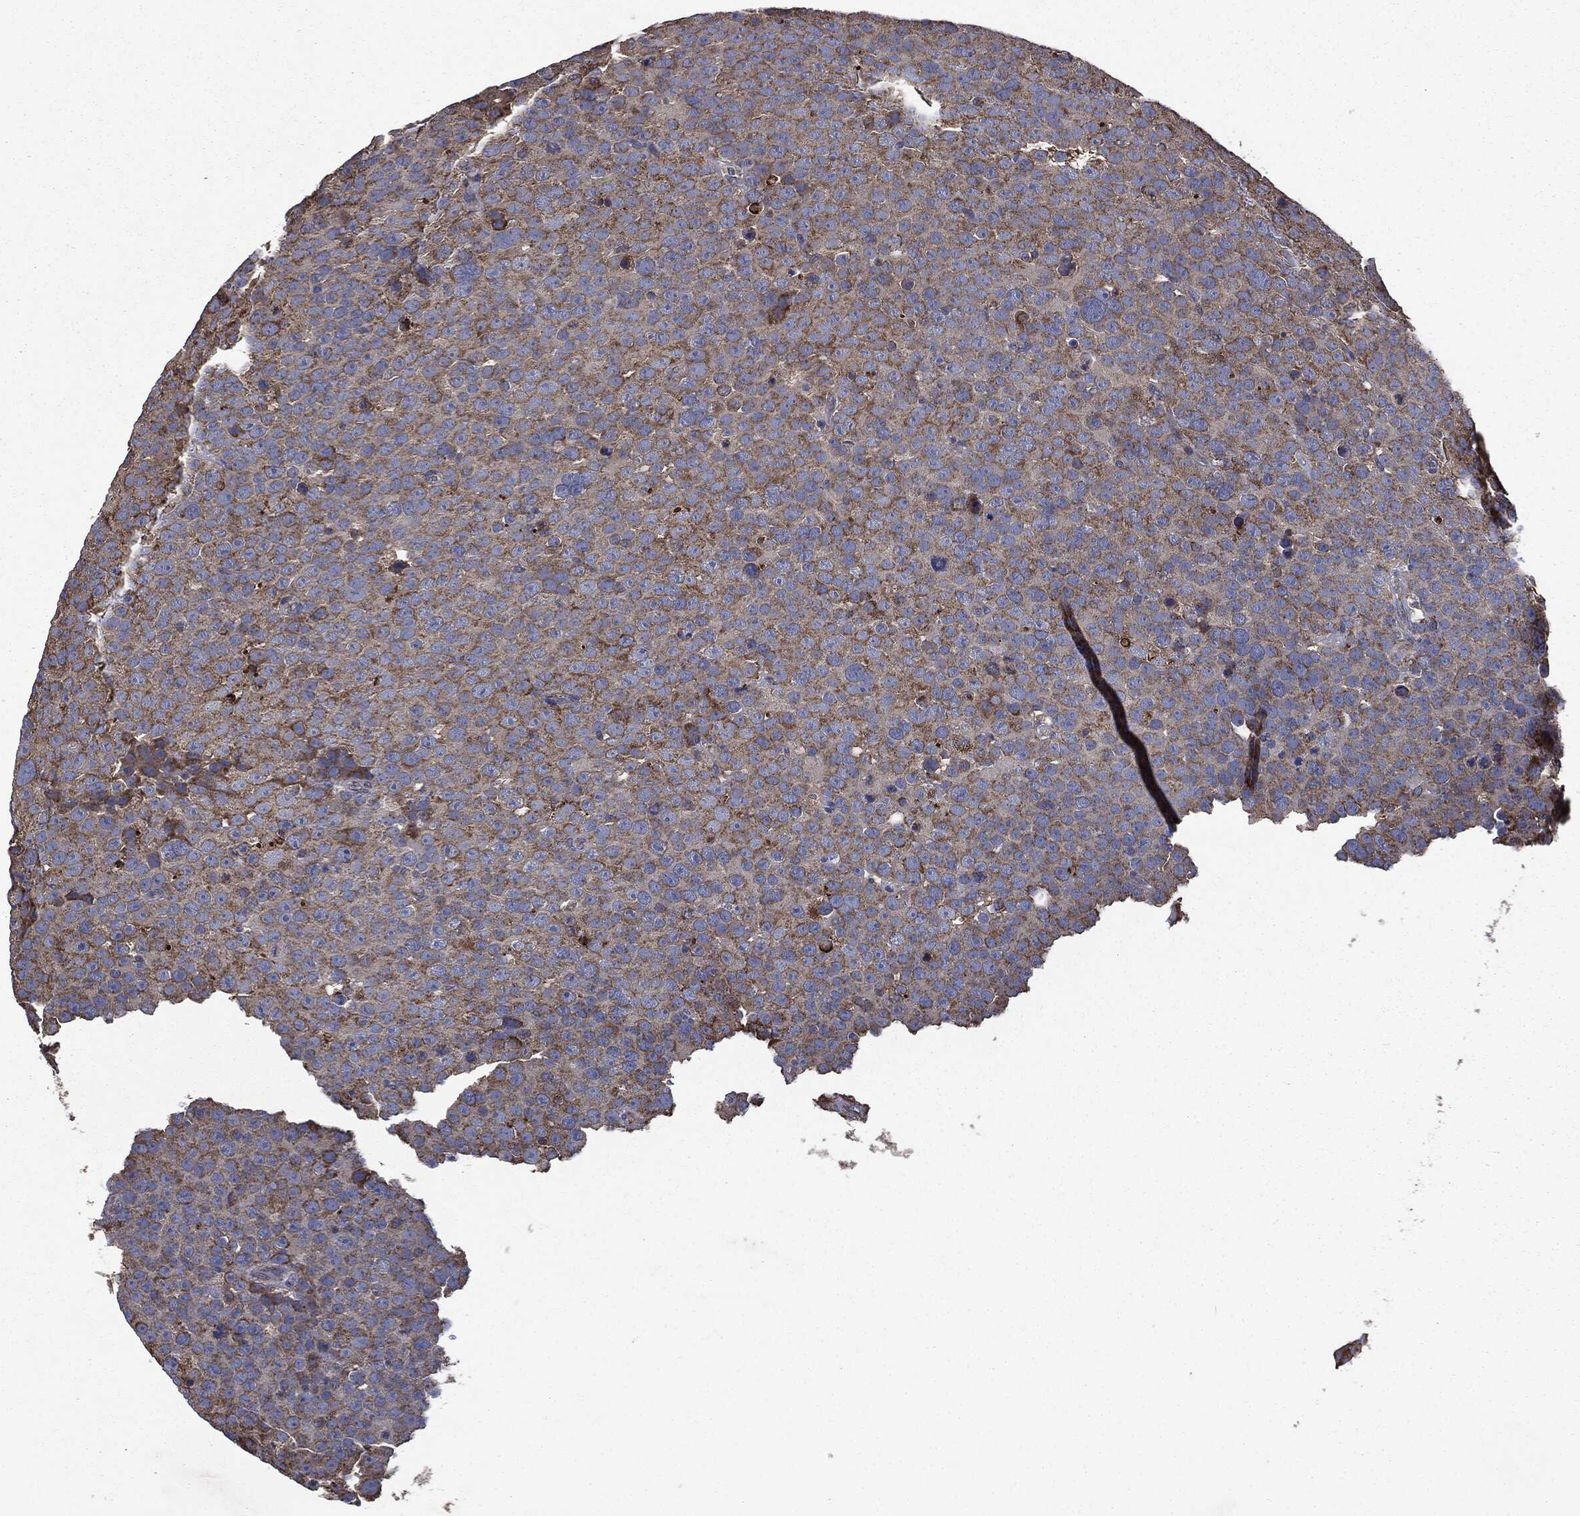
{"staining": {"intensity": "moderate", "quantity": "25%-75%", "location": "cytoplasmic/membranous"}, "tissue": "testis cancer", "cell_type": "Tumor cells", "image_type": "cancer", "snomed": [{"axis": "morphology", "description": "Seminoma, NOS"}, {"axis": "topography", "description": "Testis"}], "caption": "IHC image of human seminoma (testis) stained for a protein (brown), which reveals medium levels of moderate cytoplasmic/membranous staining in about 25%-75% of tumor cells.", "gene": "MAPK6", "patient": {"sex": "male", "age": 71}}